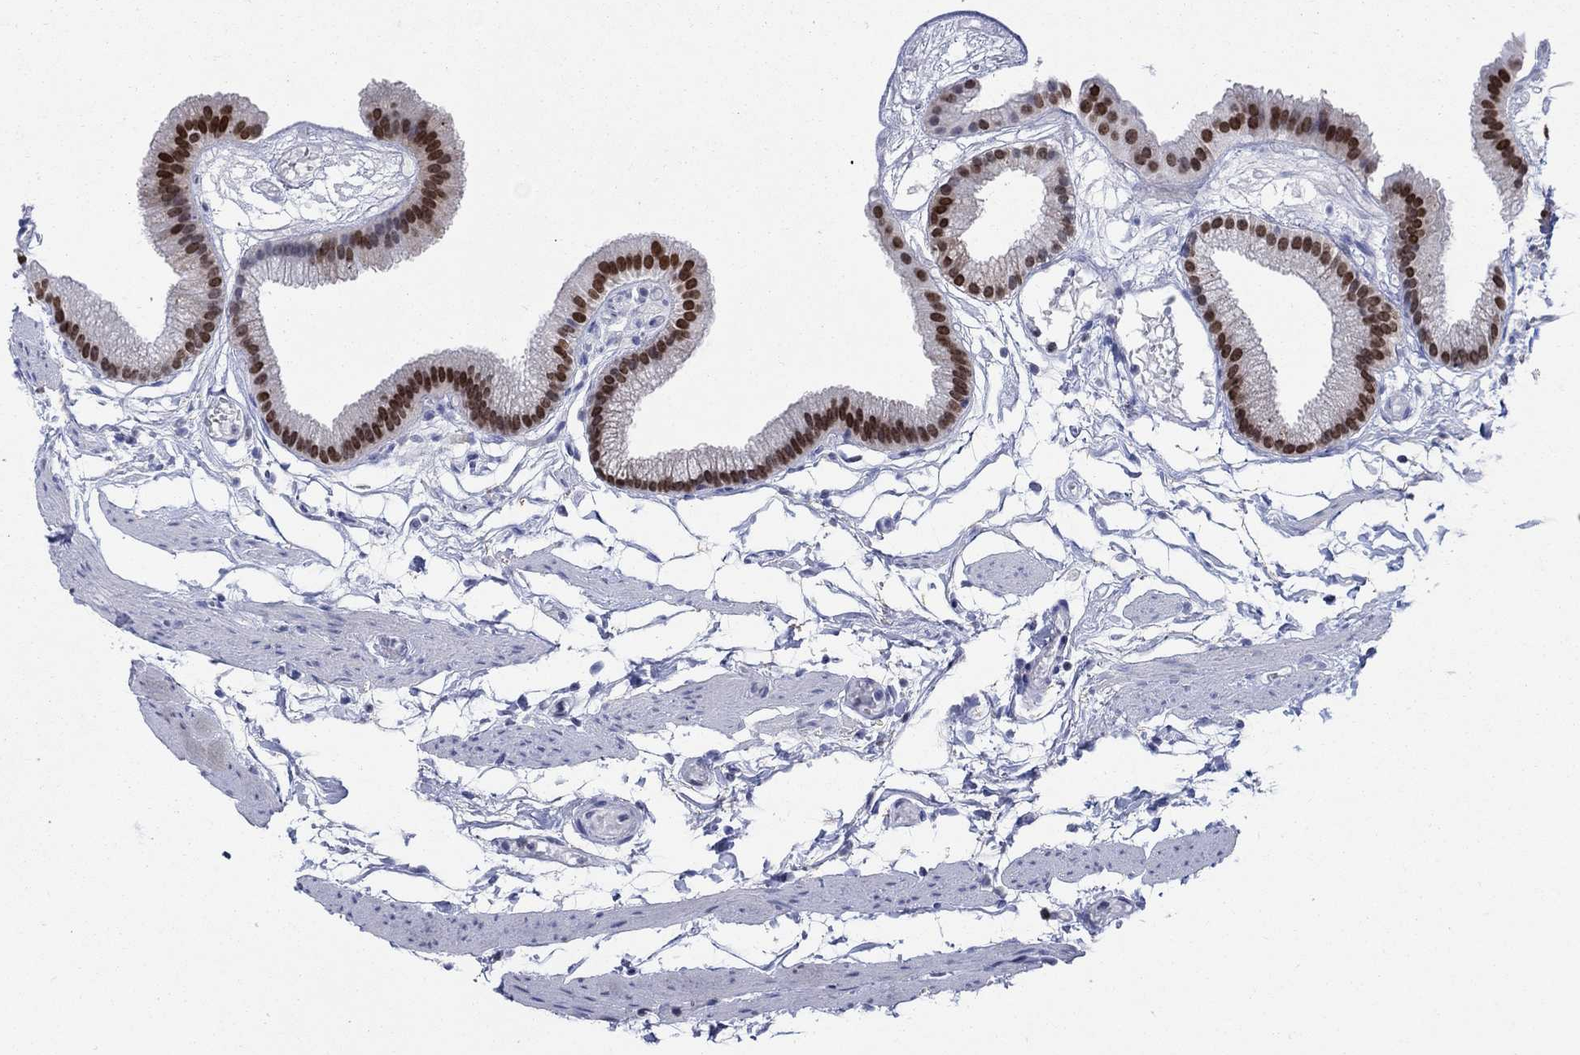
{"staining": {"intensity": "strong", "quantity": ">75%", "location": "nuclear"}, "tissue": "gallbladder", "cell_type": "Glandular cells", "image_type": "normal", "snomed": [{"axis": "morphology", "description": "Normal tissue, NOS"}, {"axis": "topography", "description": "Gallbladder"}], "caption": "Protein analysis of unremarkable gallbladder shows strong nuclear positivity in approximately >75% of glandular cells.", "gene": "HMGA1", "patient": {"sex": "female", "age": 45}}